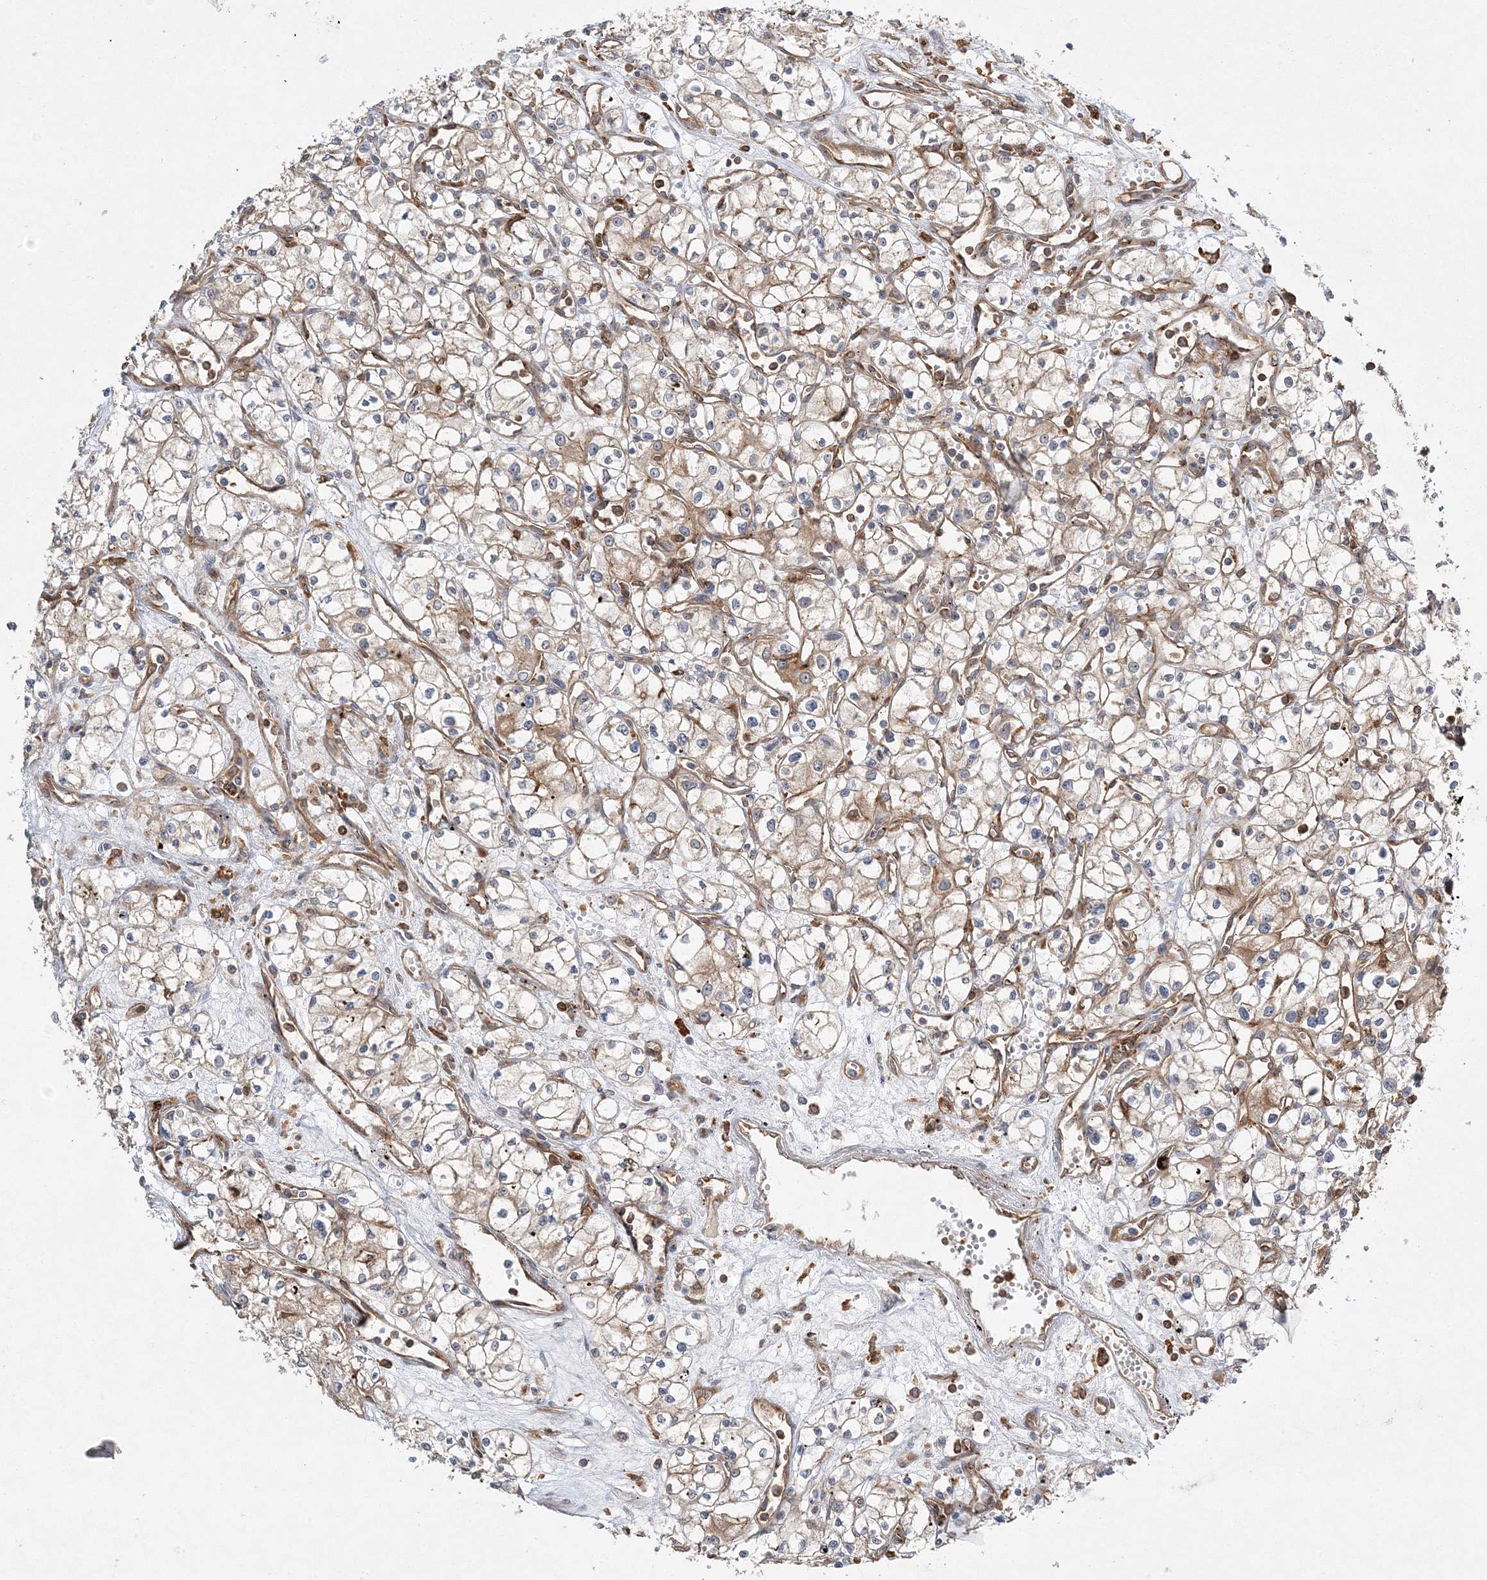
{"staining": {"intensity": "moderate", "quantity": "<25%", "location": "cytoplasmic/membranous"}, "tissue": "renal cancer", "cell_type": "Tumor cells", "image_type": "cancer", "snomed": [{"axis": "morphology", "description": "Adenocarcinoma, NOS"}, {"axis": "topography", "description": "Kidney"}], "caption": "A low amount of moderate cytoplasmic/membranous positivity is appreciated in about <25% of tumor cells in renal cancer (adenocarcinoma) tissue.", "gene": "WDR37", "patient": {"sex": "male", "age": 59}}